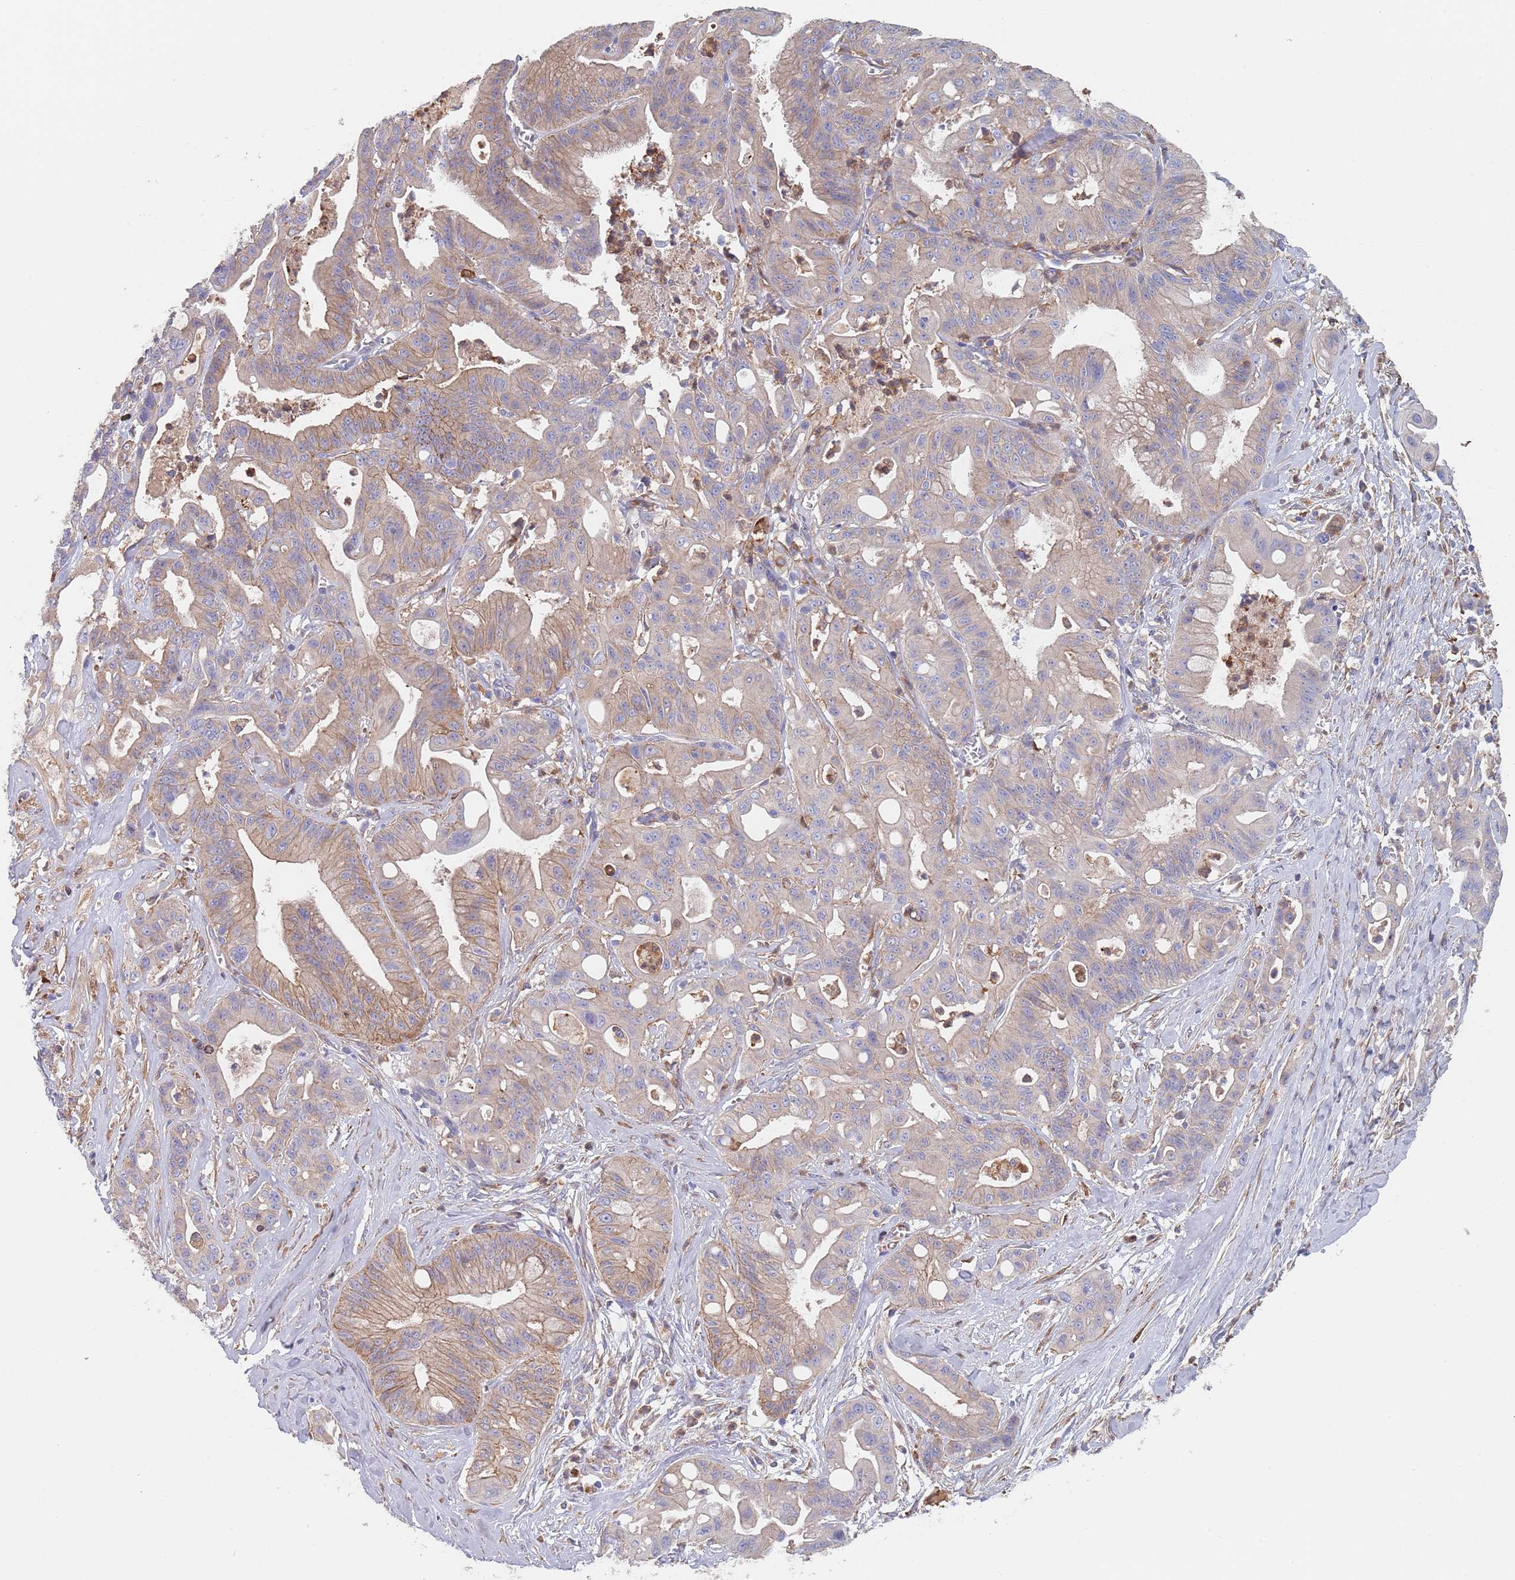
{"staining": {"intensity": "weak", "quantity": "25%-75%", "location": "cytoplasmic/membranous"}, "tissue": "ovarian cancer", "cell_type": "Tumor cells", "image_type": "cancer", "snomed": [{"axis": "morphology", "description": "Cystadenocarcinoma, mucinous, NOS"}, {"axis": "topography", "description": "Ovary"}], "caption": "About 25%-75% of tumor cells in human ovarian mucinous cystadenocarcinoma exhibit weak cytoplasmic/membranous protein positivity as visualized by brown immunohistochemical staining.", "gene": "DCUN1D3", "patient": {"sex": "female", "age": 70}}